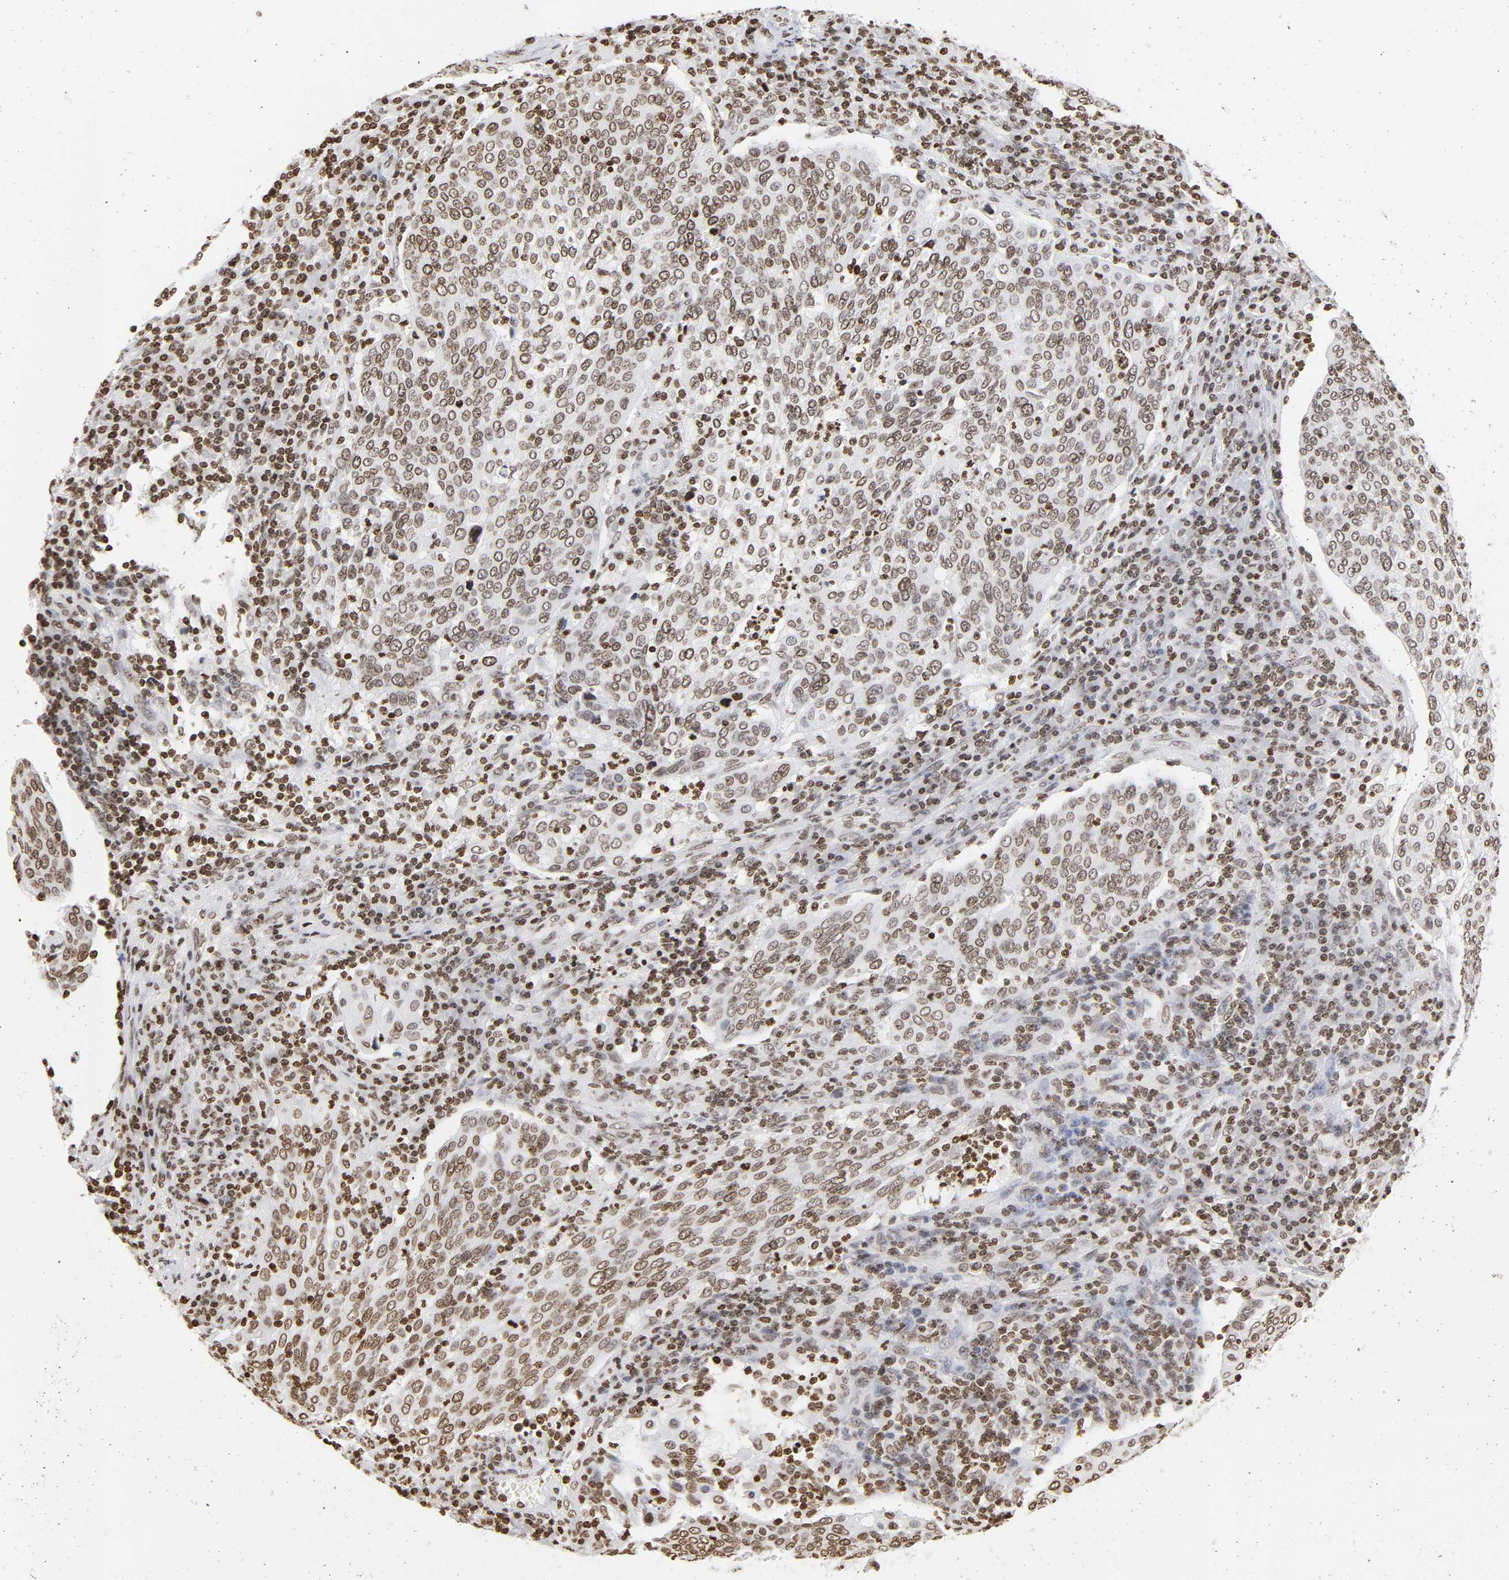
{"staining": {"intensity": "weak", "quantity": ">75%", "location": "nuclear"}, "tissue": "cervical cancer", "cell_type": "Tumor cells", "image_type": "cancer", "snomed": [{"axis": "morphology", "description": "Squamous cell carcinoma, NOS"}, {"axis": "topography", "description": "Cervix"}], "caption": "This photomicrograph shows immunohistochemistry (IHC) staining of human cervical cancer (squamous cell carcinoma), with low weak nuclear expression in about >75% of tumor cells.", "gene": "H2AC12", "patient": {"sex": "female", "age": 40}}